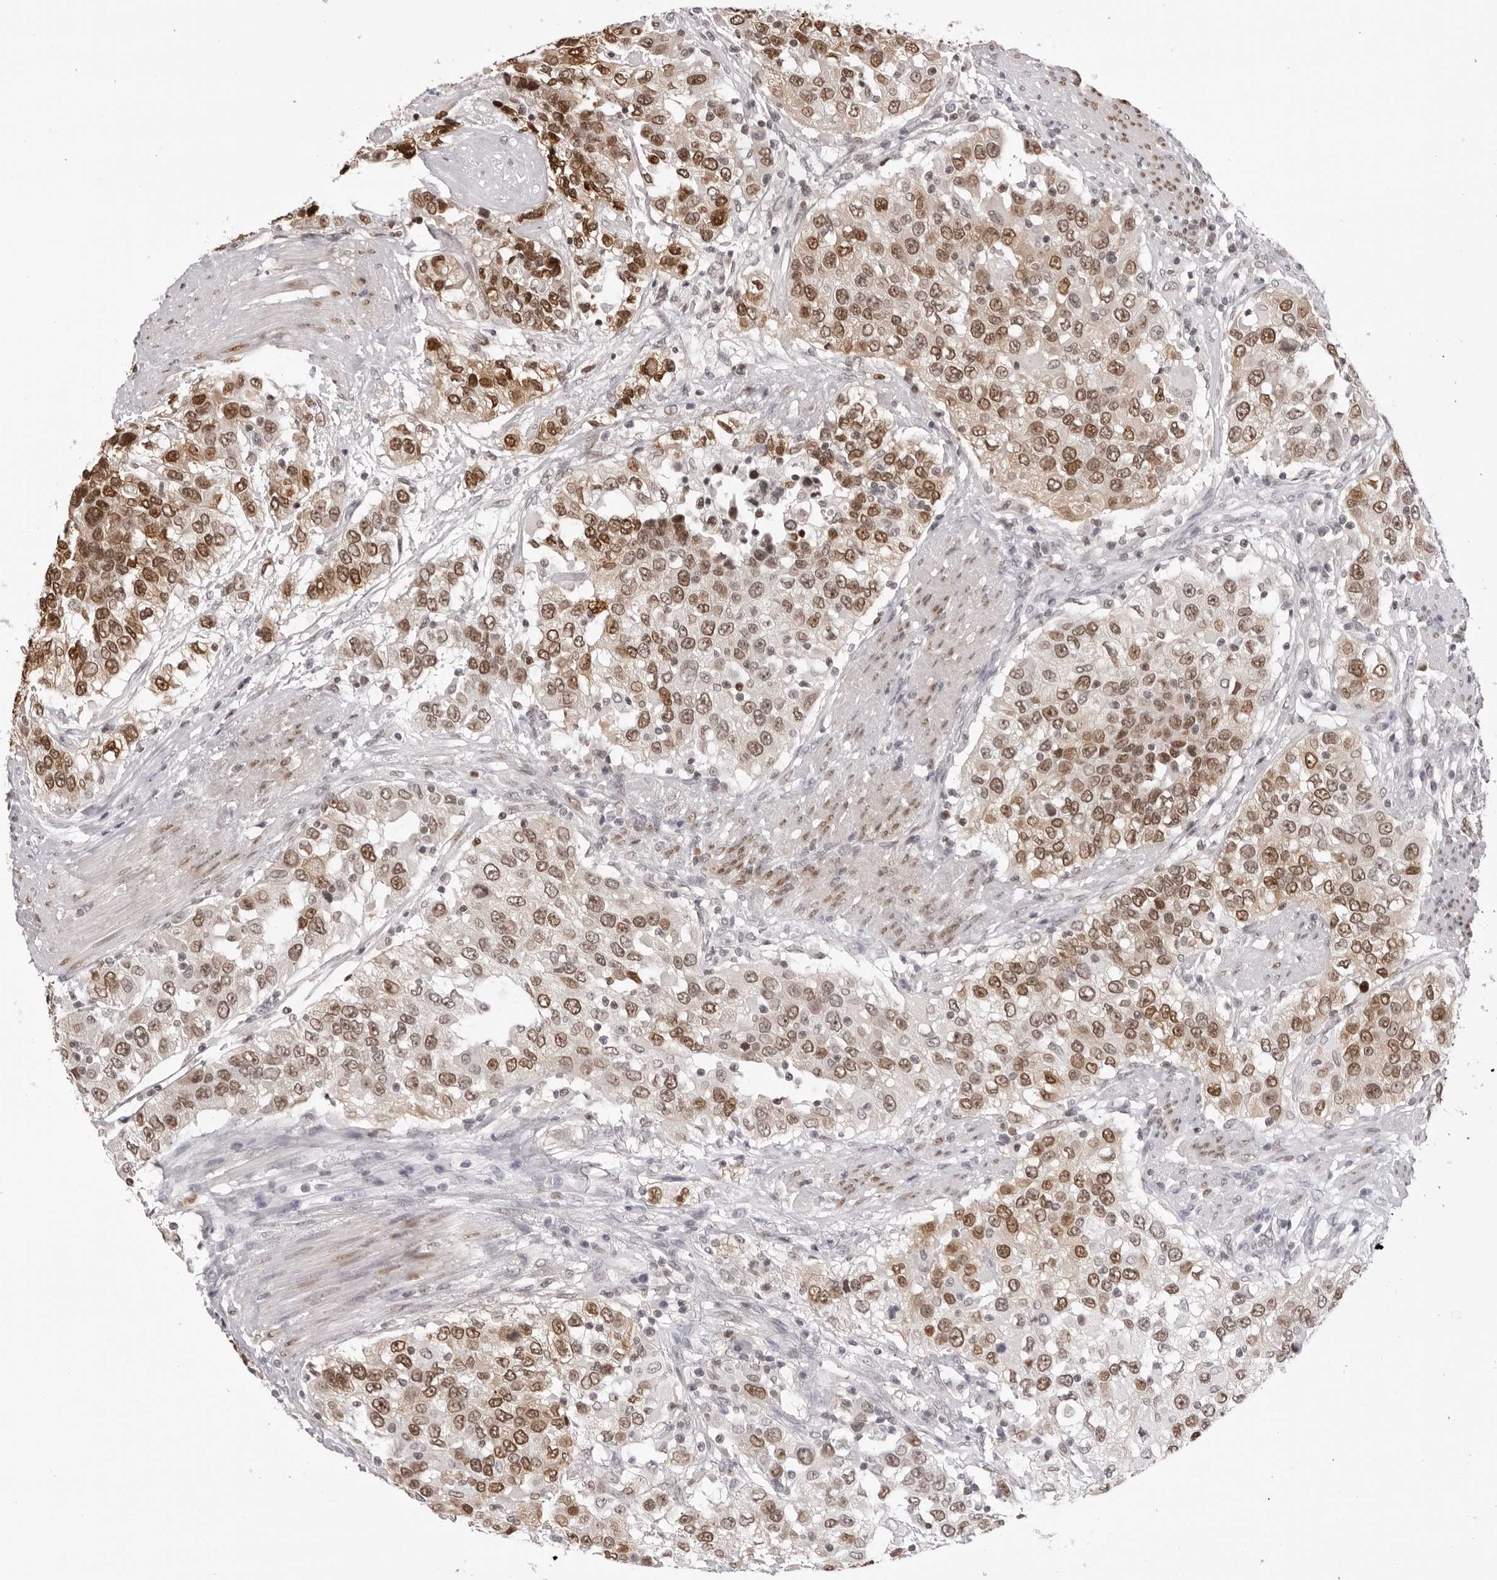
{"staining": {"intensity": "moderate", "quantity": ">75%", "location": "cytoplasmic/membranous,nuclear"}, "tissue": "urothelial cancer", "cell_type": "Tumor cells", "image_type": "cancer", "snomed": [{"axis": "morphology", "description": "Urothelial carcinoma, High grade"}, {"axis": "topography", "description": "Urinary bladder"}], "caption": "Tumor cells display medium levels of moderate cytoplasmic/membranous and nuclear expression in approximately >75% of cells in urothelial cancer.", "gene": "HSPA4", "patient": {"sex": "female", "age": 80}}